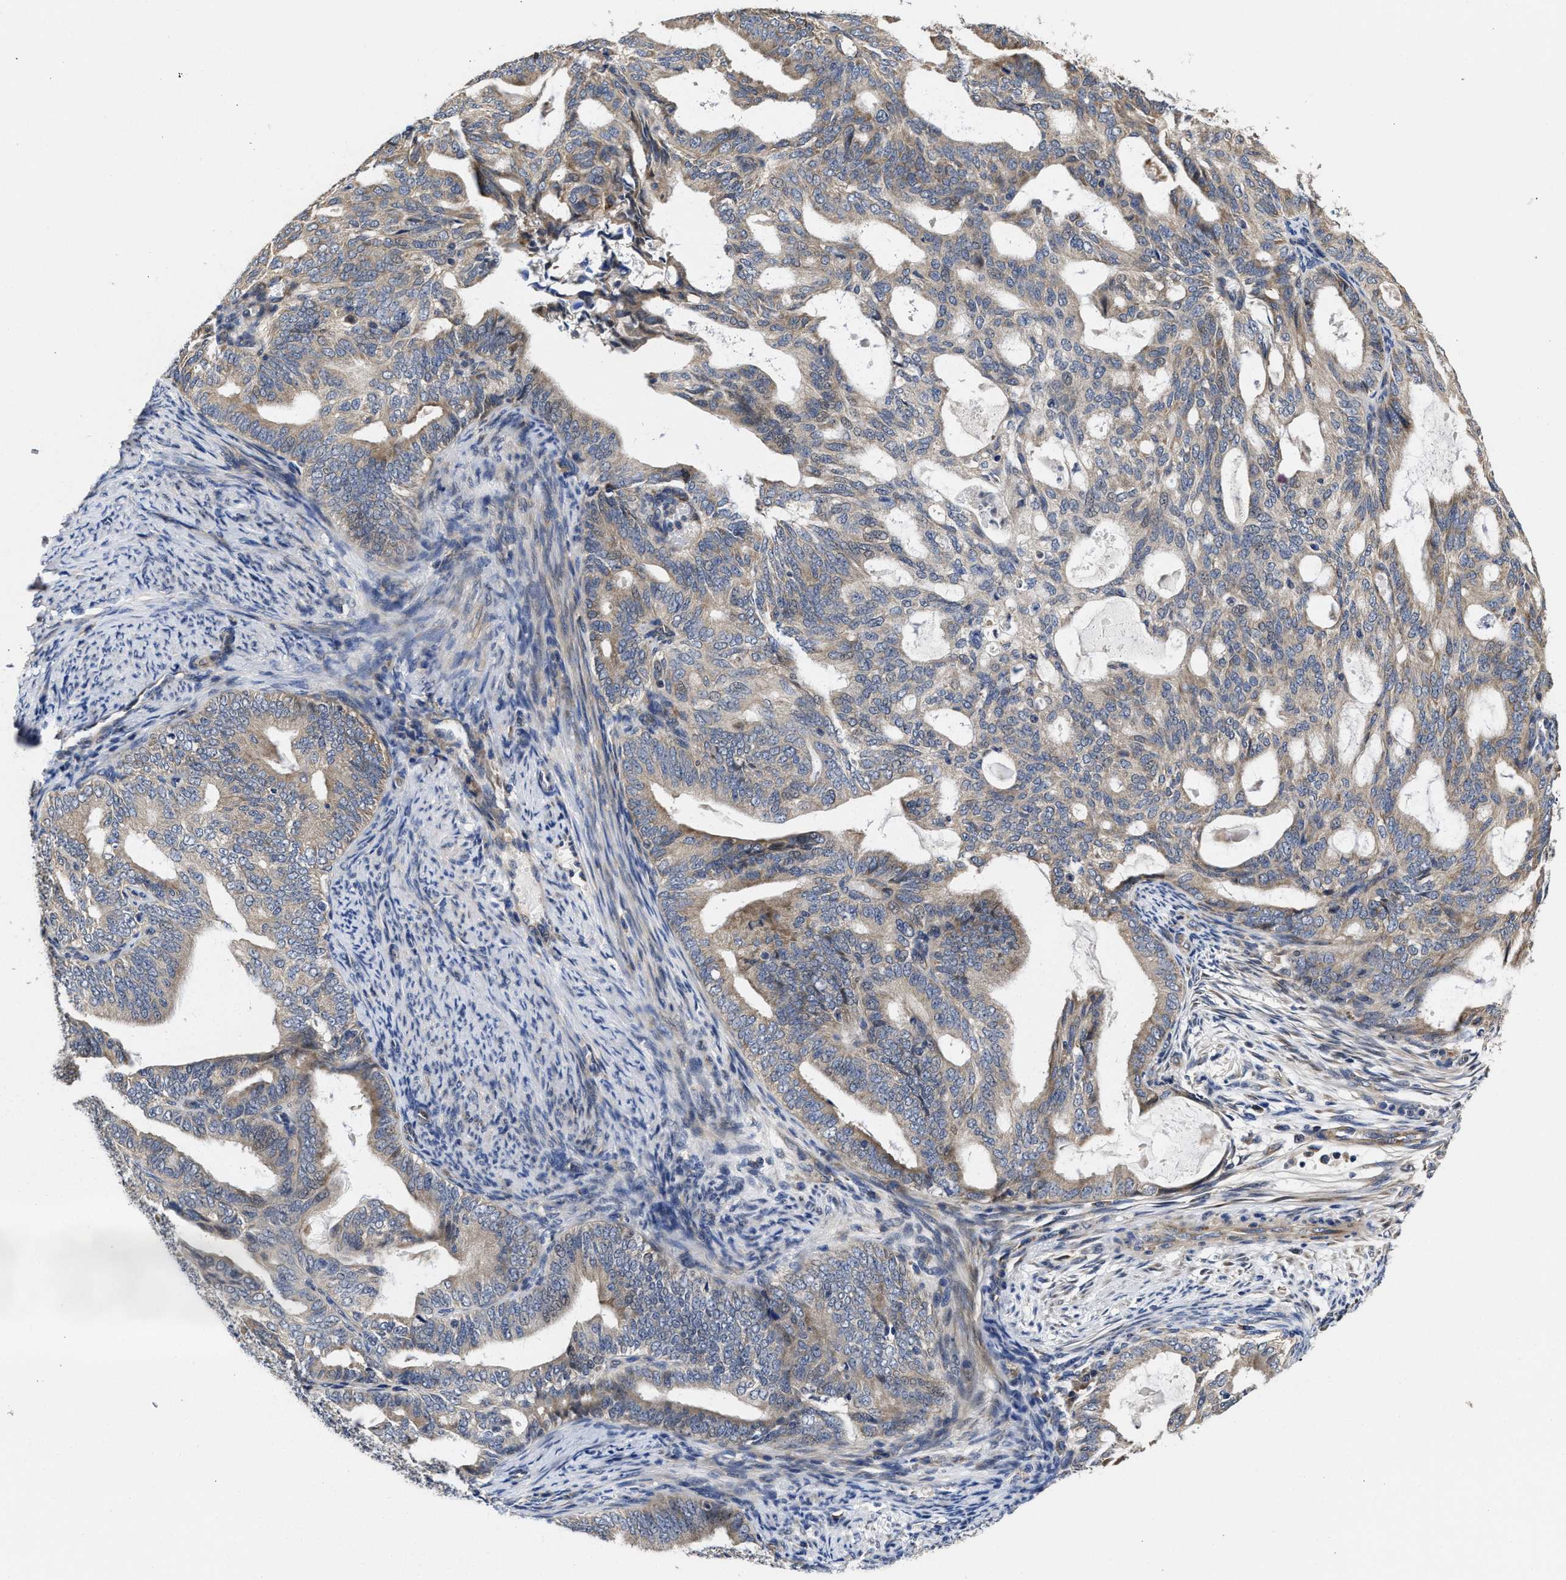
{"staining": {"intensity": "weak", "quantity": "25%-75%", "location": "cytoplasmic/membranous"}, "tissue": "endometrial cancer", "cell_type": "Tumor cells", "image_type": "cancer", "snomed": [{"axis": "morphology", "description": "Adenocarcinoma, NOS"}, {"axis": "topography", "description": "Endometrium"}], "caption": "Weak cytoplasmic/membranous positivity is identified in about 25%-75% of tumor cells in endometrial cancer (adenocarcinoma).", "gene": "TRAF6", "patient": {"sex": "female", "age": 58}}